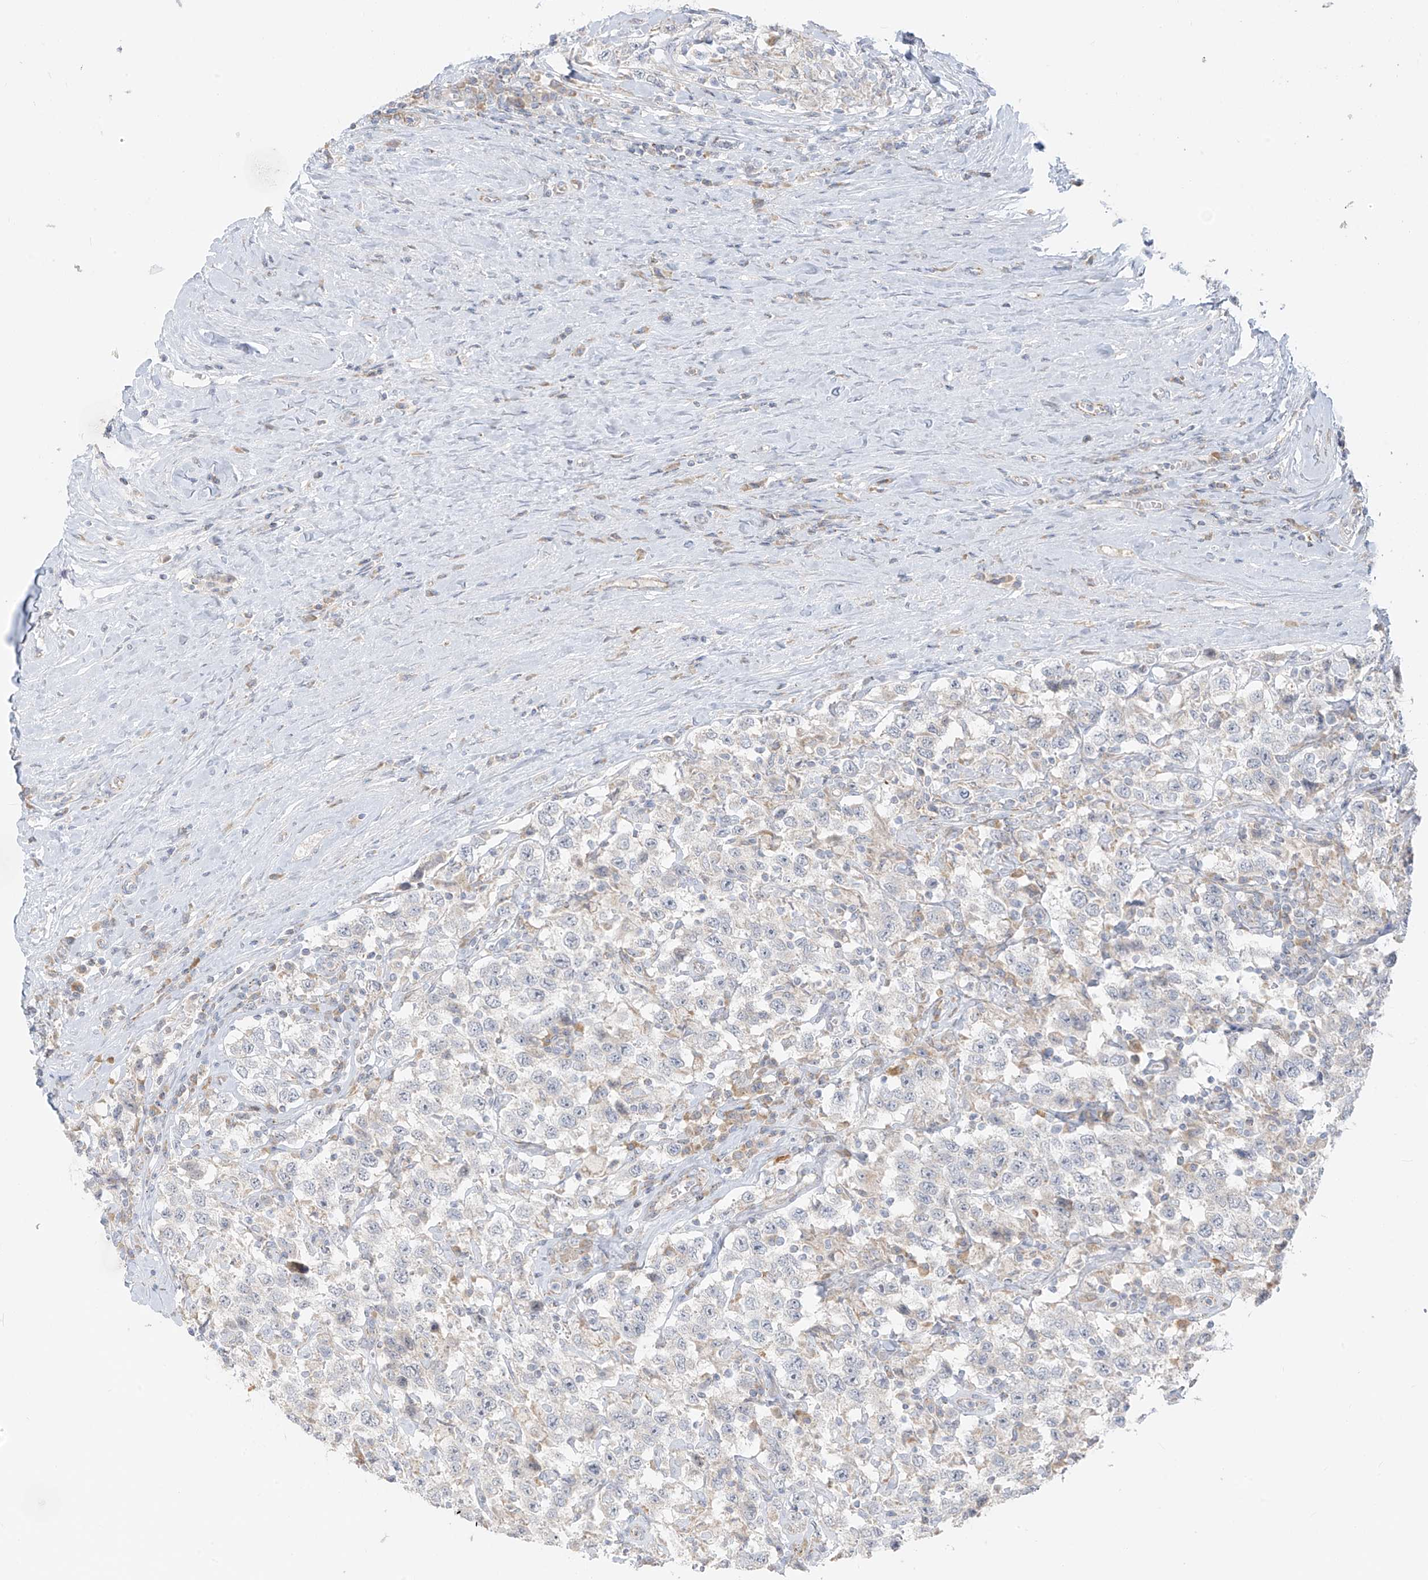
{"staining": {"intensity": "negative", "quantity": "none", "location": "none"}, "tissue": "testis cancer", "cell_type": "Tumor cells", "image_type": "cancer", "snomed": [{"axis": "morphology", "description": "Seminoma, NOS"}, {"axis": "topography", "description": "Testis"}], "caption": "Tumor cells are negative for brown protein staining in seminoma (testis). Brightfield microscopy of immunohistochemistry stained with DAB (brown) and hematoxylin (blue), captured at high magnification.", "gene": "UST", "patient": {"sex": "male", "age": 41}}